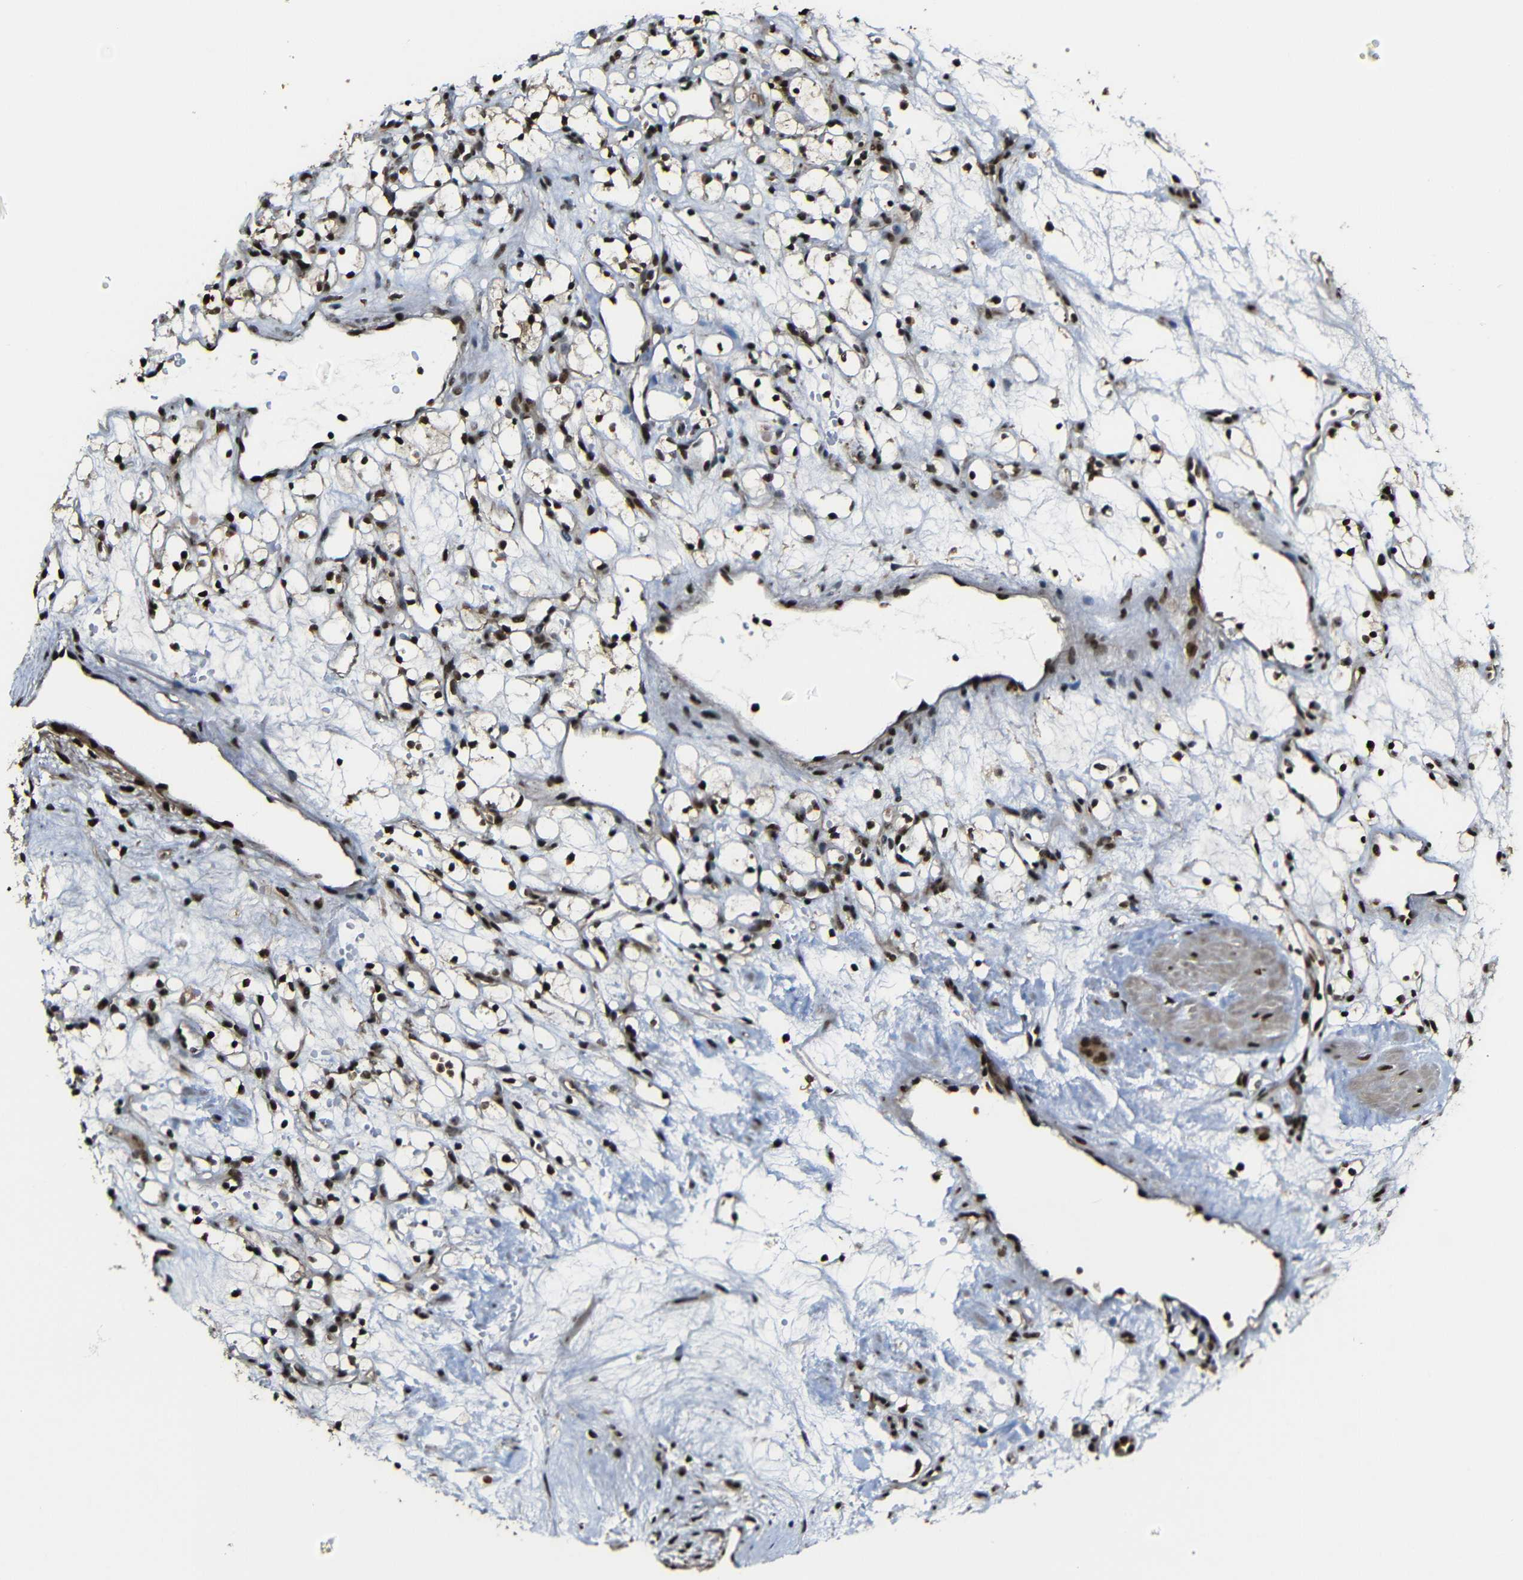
{"staining": {"intensity": "strong", "quantity": ">75%", "location": "nuclear"}, "tissue": "renal cancer", "cell_type": "Tumor cells", "image_type": "cancer", "snomed": [{"axis": "morphology", "description": "Adenocarcinoma, NOS"}, {"axis": "topography", "description": "Kidney"}], "caption": "The immunohistochemical stain shows strong nuclear expression in tumor cells of renal cancer (adenocarcinoma) tissue. The protein is shown in brown color, while the nuclei are stained blue.", "gene": "TCF7L2", "patient": {"sex": "female", "age": 60}}